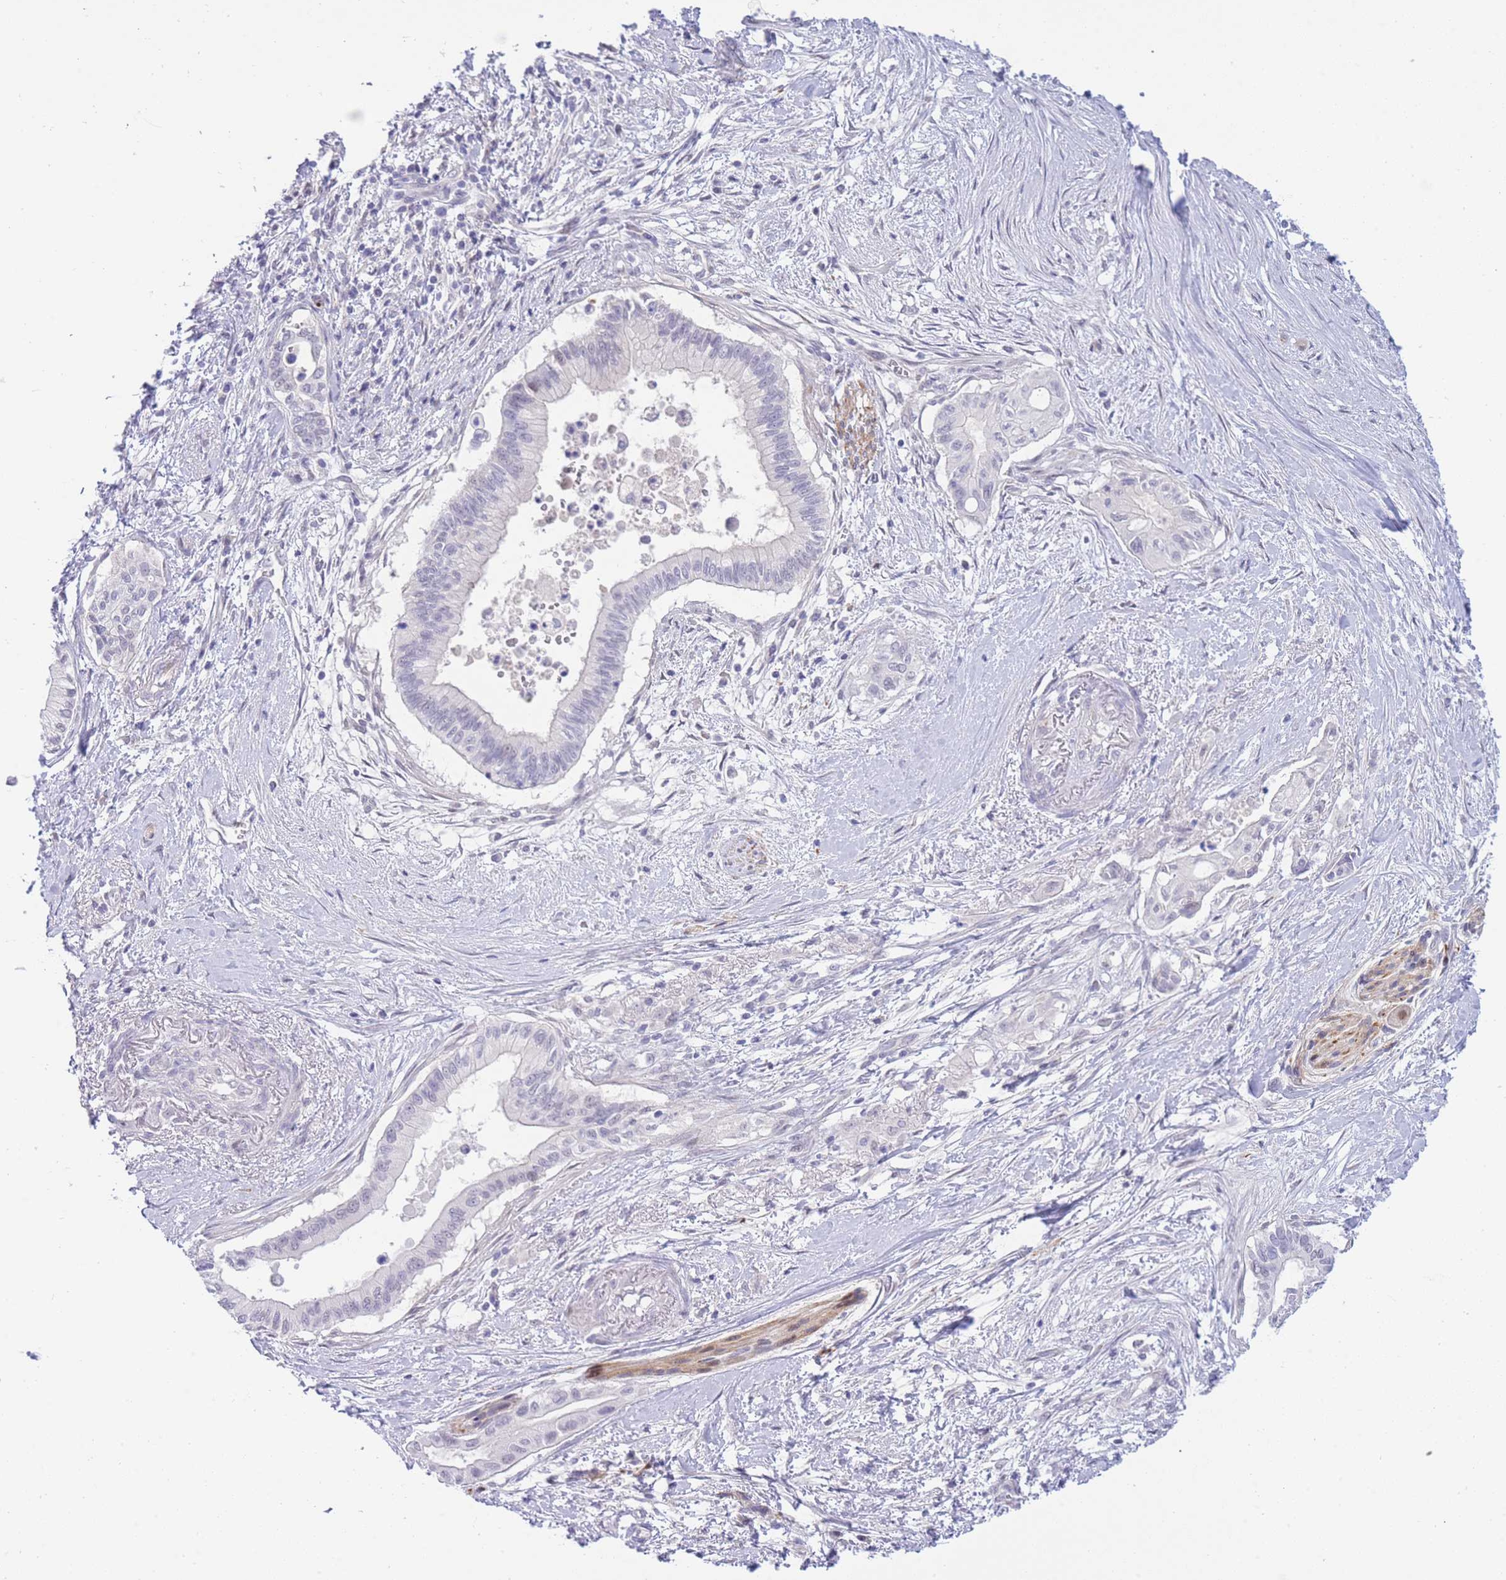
{"staining": {"intensity": "negative", "quantity": "none", "location": "none"}, "tissue": "pancreatic cancer", "cell_type": "Tumor cells", "image_type": "cancer", "snomed": [{"axis": "morphology", "description": "Adenocarcinoma, NOS"}, {"axis": "topography", "description": "Pancreas"}], "caption": "Immunohistochemistry of adenocarcinoma (pancreatic) shows no expression in tumor cells.", "gene": "PRR23B", "patient": {"sex": "male", "age": 78}}